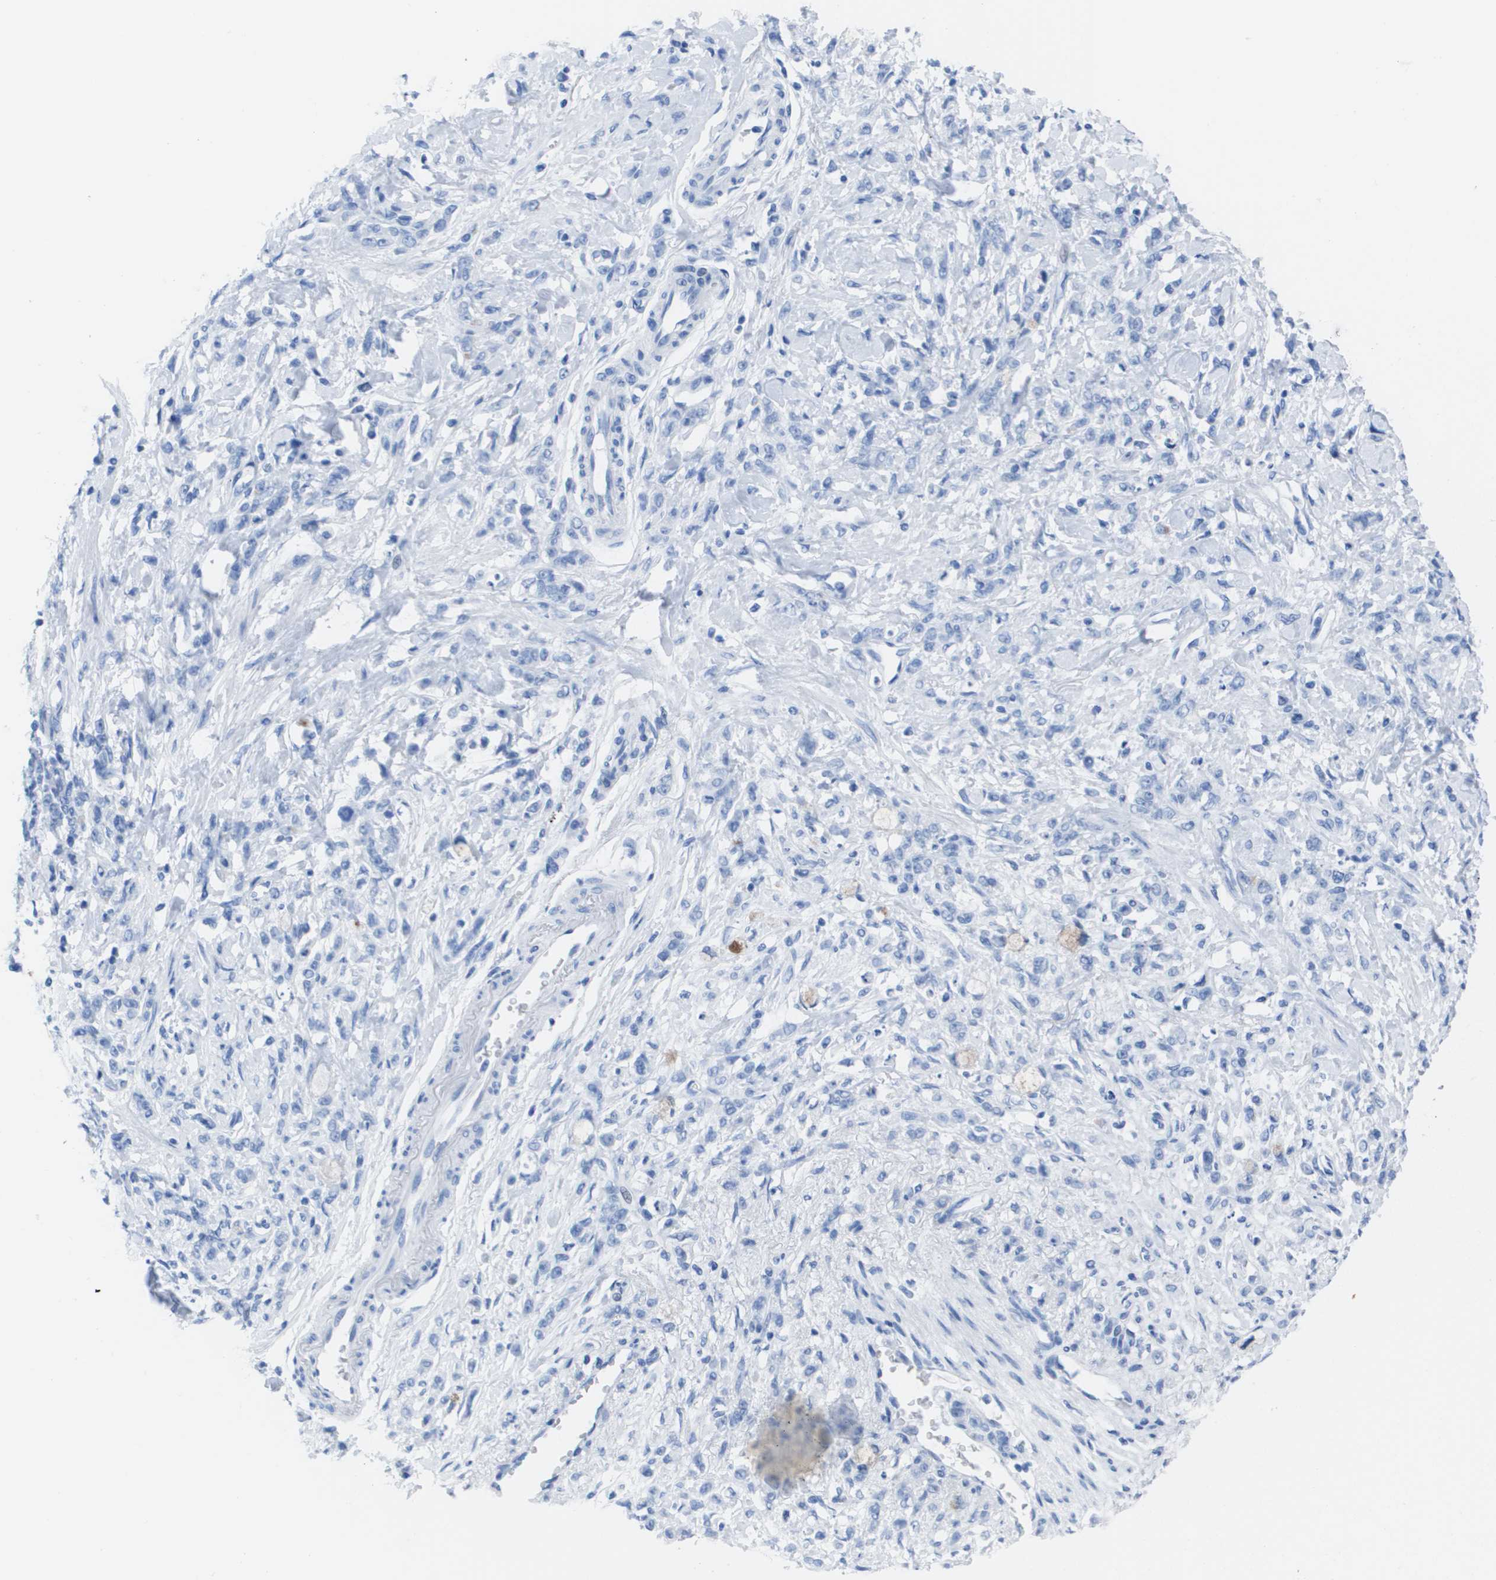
{"staining": {"intensity": "negative", "quantity": "none", "location": "none"}, "tissue": "stomach cancer", "cell_type": "Tumor cells", "image_type": "cancer", "snomed": [{"axis": "morphology", "description": "Normal tissue, NOS"}, {"axis": "morphology", "description": "Adenocarcinoma, NOS"}, {"axis": "topography", "description": "Stomach"}], "caption": "Immunohistochemical staining of human adenocarcinoma (stomach) shows no significant expression in tumor cells.", "gene": "KCNA3", "patient": {"sex": "male", "age": 82}}